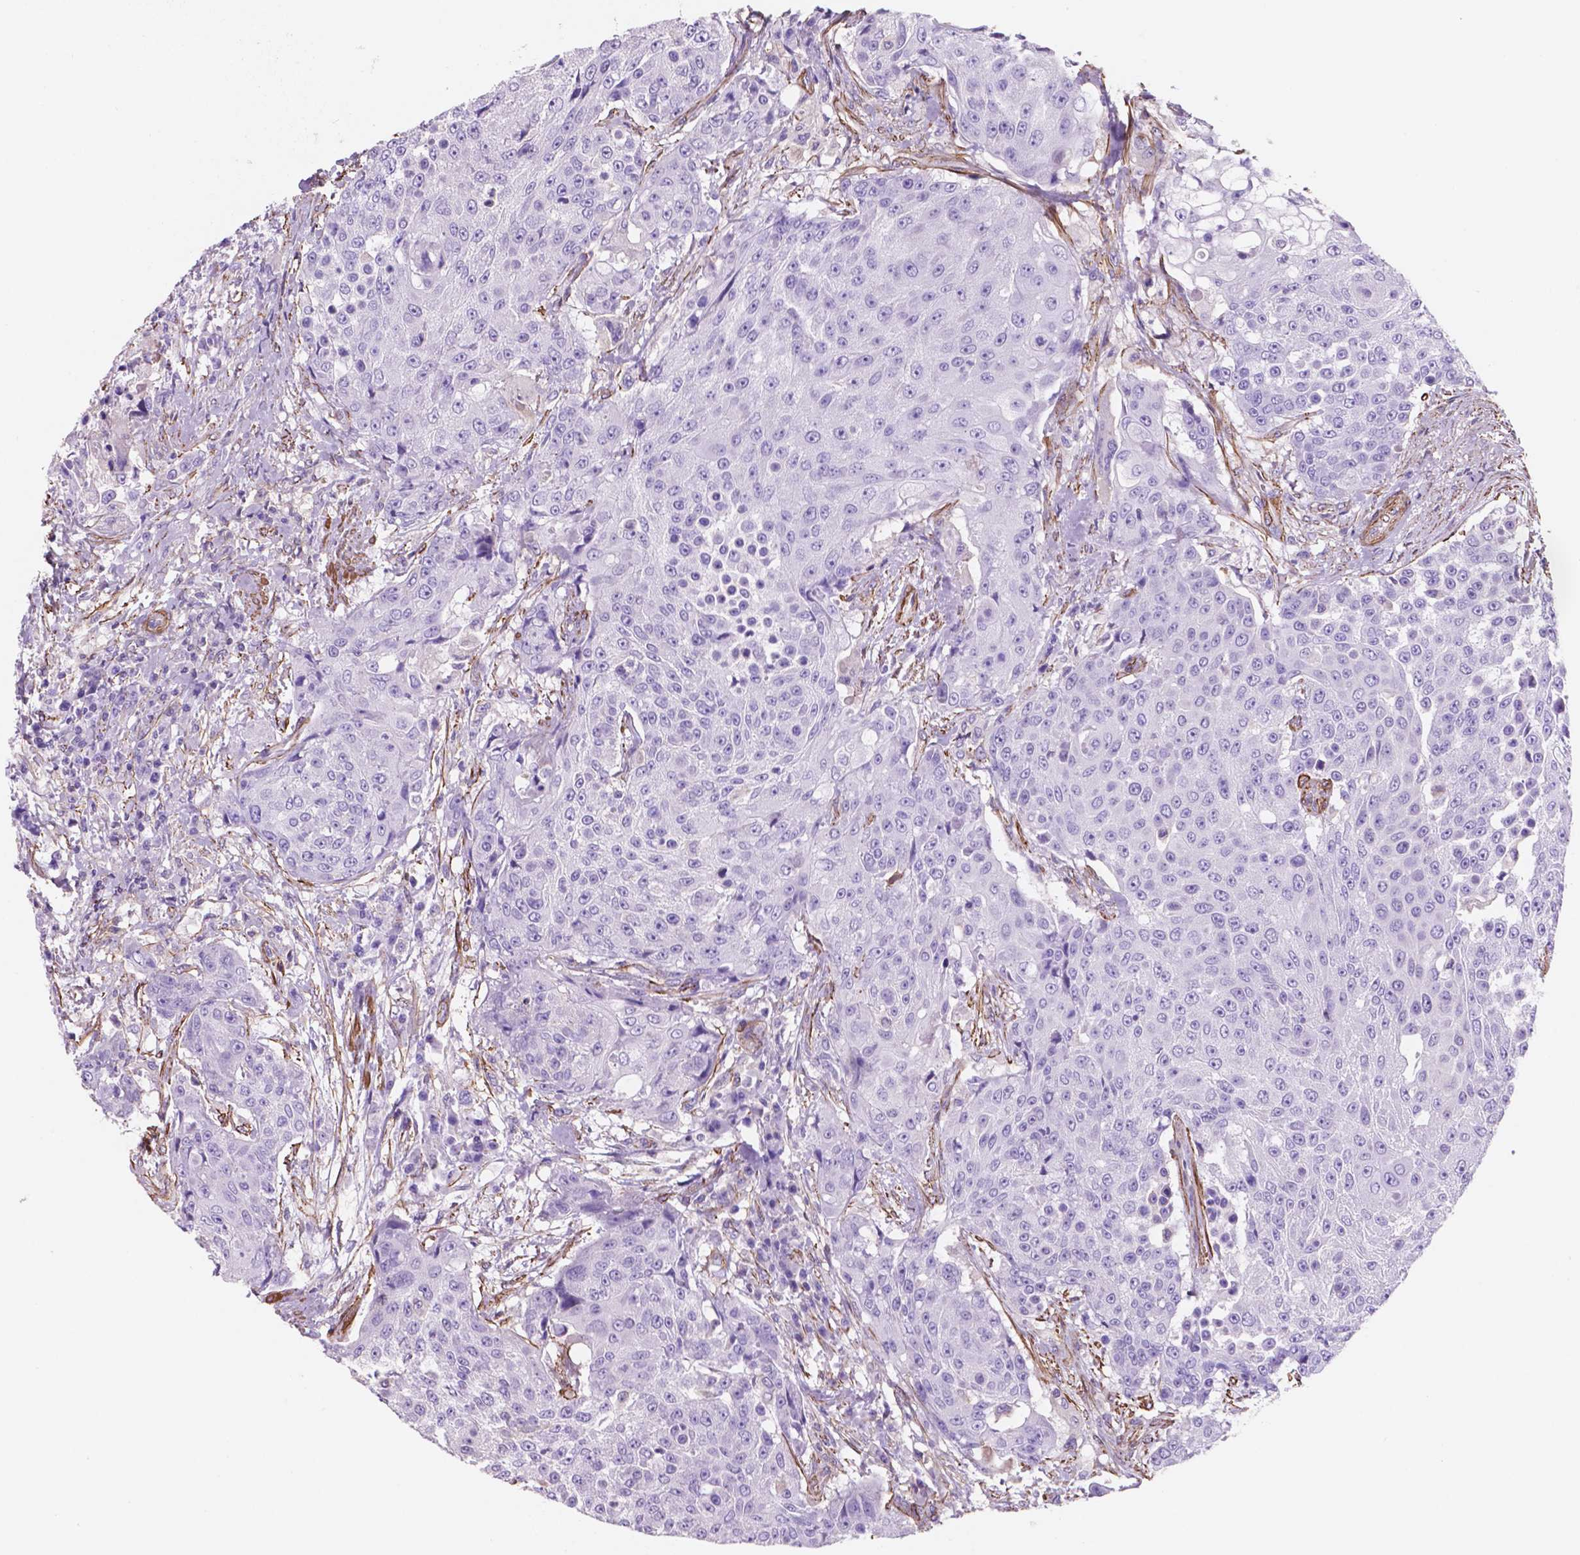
{"staining": {"intensity": "negative", "quantity": "none", "location": "none"}, "tissue": "urothelial cancer", "cell_type": "Tumor cells", "image_type": "cancer", "snomed": [{"axis": "morphology", "description": "Urothelial carcinoma, High grade"}, {"axis": "topography", "description": "Urinary bladder"}], "caption": "High-grade urothelial carcinoma was stained to show a protein in brown. There is no significant expression in tumor cells.", "gene": "TOR2A", "patient": {"sex": "female", "age": 63}}